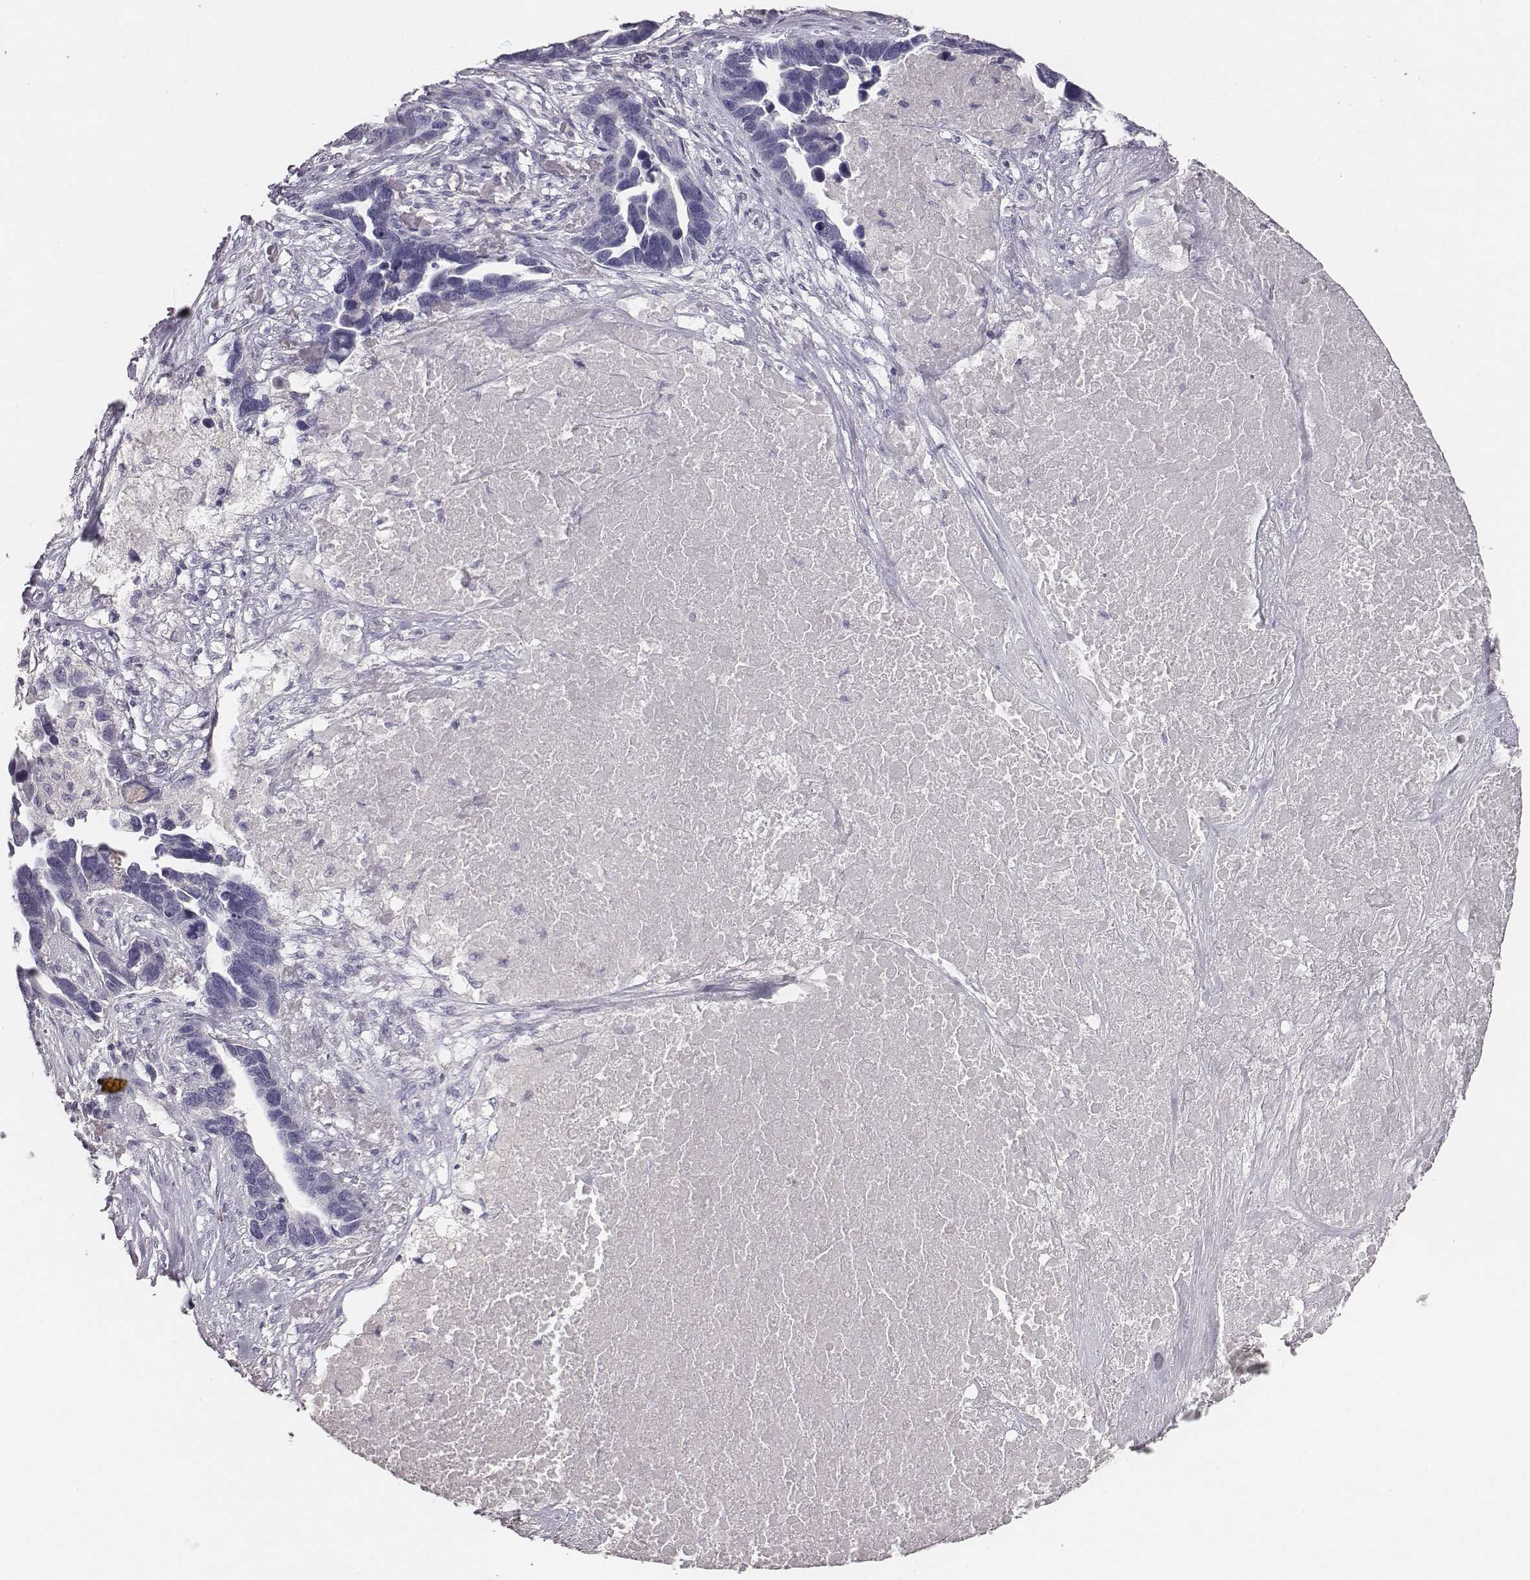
{"staining": {"intensity": "negative", "quantity": "none", "location": "none"}, "tissue": "ovarian cancer", "cell_type": "Tumor cells", "image_type": "cancer", "snomed": [{"axis": "morphology", "description": "Cystadenocarcinoma, serous, NOS"}, {"axis": "topography", "description": "Ovary"}], "caption": "Immunohistochemical staining of human ovarian serous cystadenocarcinoma demonstrates no significant staining in tumor cells.", "gene": "MYH6", "patient": {"sex": "female", "age": 54}}